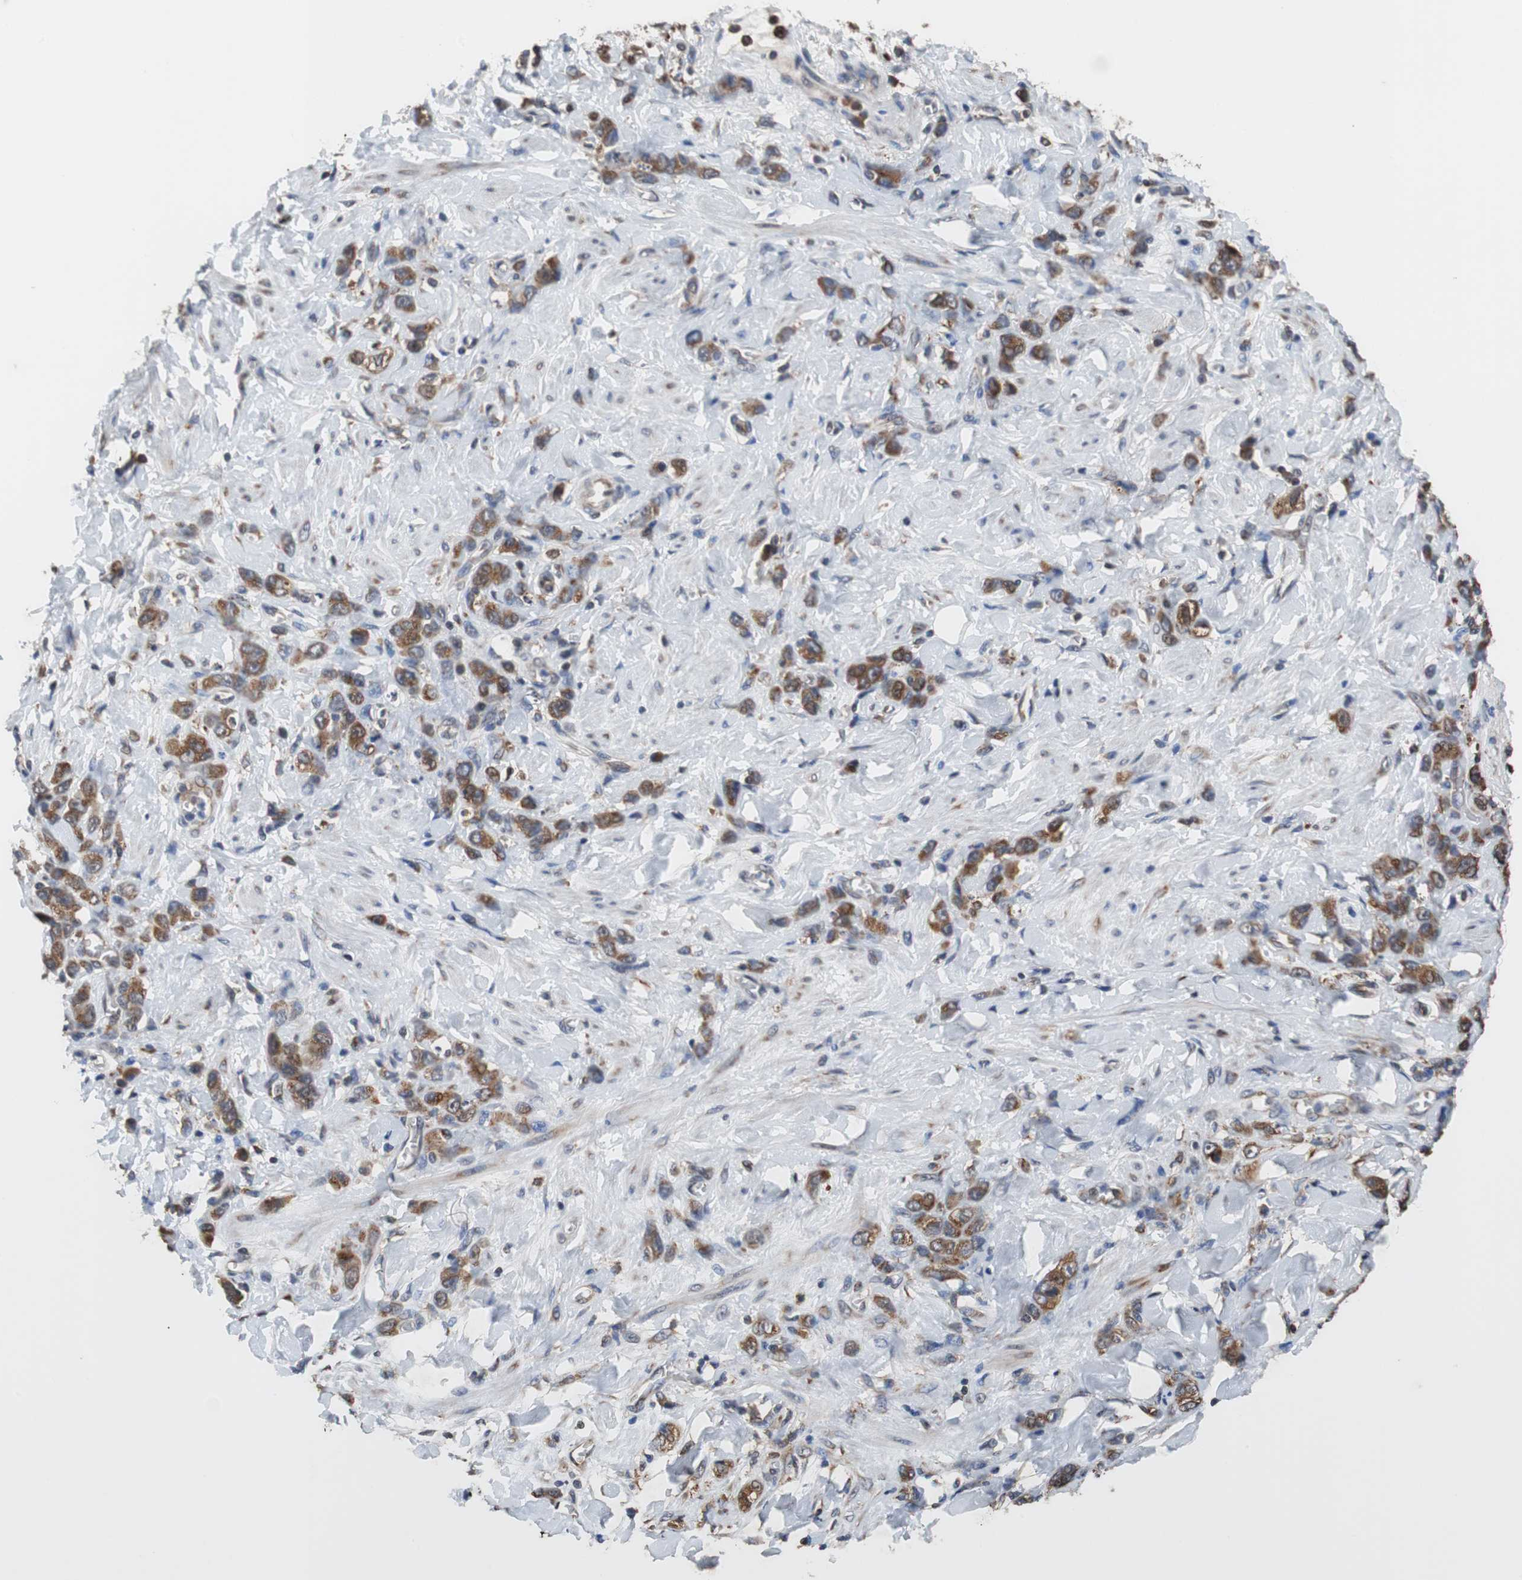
{"staining": {"intensity": "strong", "quantity": ">75%", "location": "cytoplasmic/membranous"}, "tissue": "stomach cancer", "cell_type": "Tumor cells", "image_type": "cancer", "snomed": [{"axis": "morphology", "description": "Adenocarcinoma, NOS"}, {"axis": "topography", "description": "Stomach"}], "caption": "An image of adenocarcinoma (stomach) stained for a protein reveals strong cytoplasmic/membranous brown staining in tumor cells.", "gene": "USP10", "patient": {"sex": "male", "age": 82}}